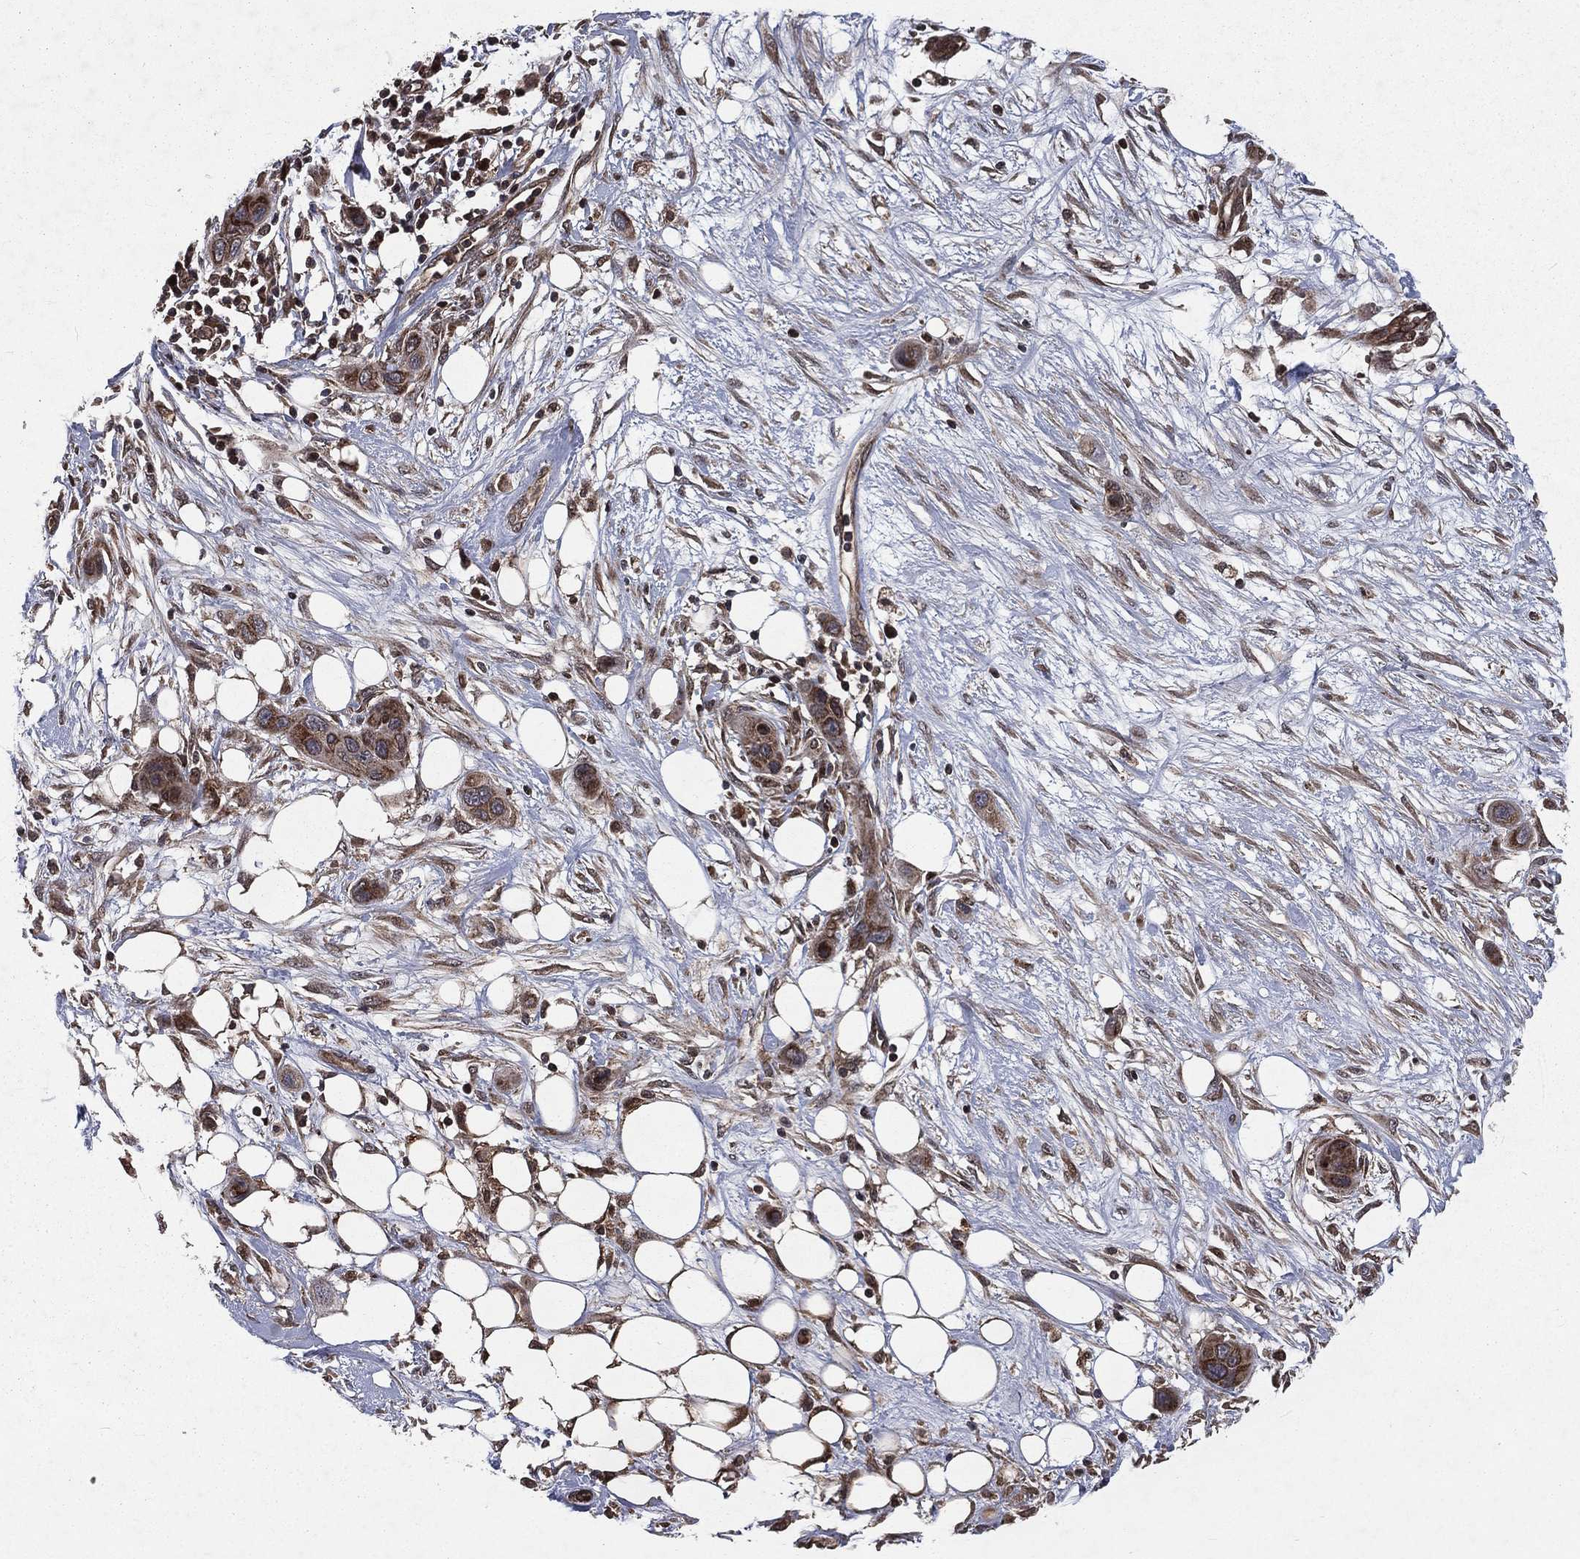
{"staining": {"intensity": "moderate", "quantity": "25%-75%", "location": "cytoplasmic/membranous"}, "tissue": "skin cancer", "cell_type": "Tumor cells", "image_type": "cancer", "snomed": [{"axis": "morphology", "description": "Squamous cell carcinoma, NOS"}, {"axis": "topography", "description": "Skin"}], "caption": "Immunohistochemical staining of squamous cell carcinoma (skin) demonstrates medium levels of moderate cytoplasmic/membranous protein positivity in about 25%-75% of tumor cells. Nuclei are stained in blue.", "gene": "LENG8", "patient": {"sex": "male", "age": 79}}